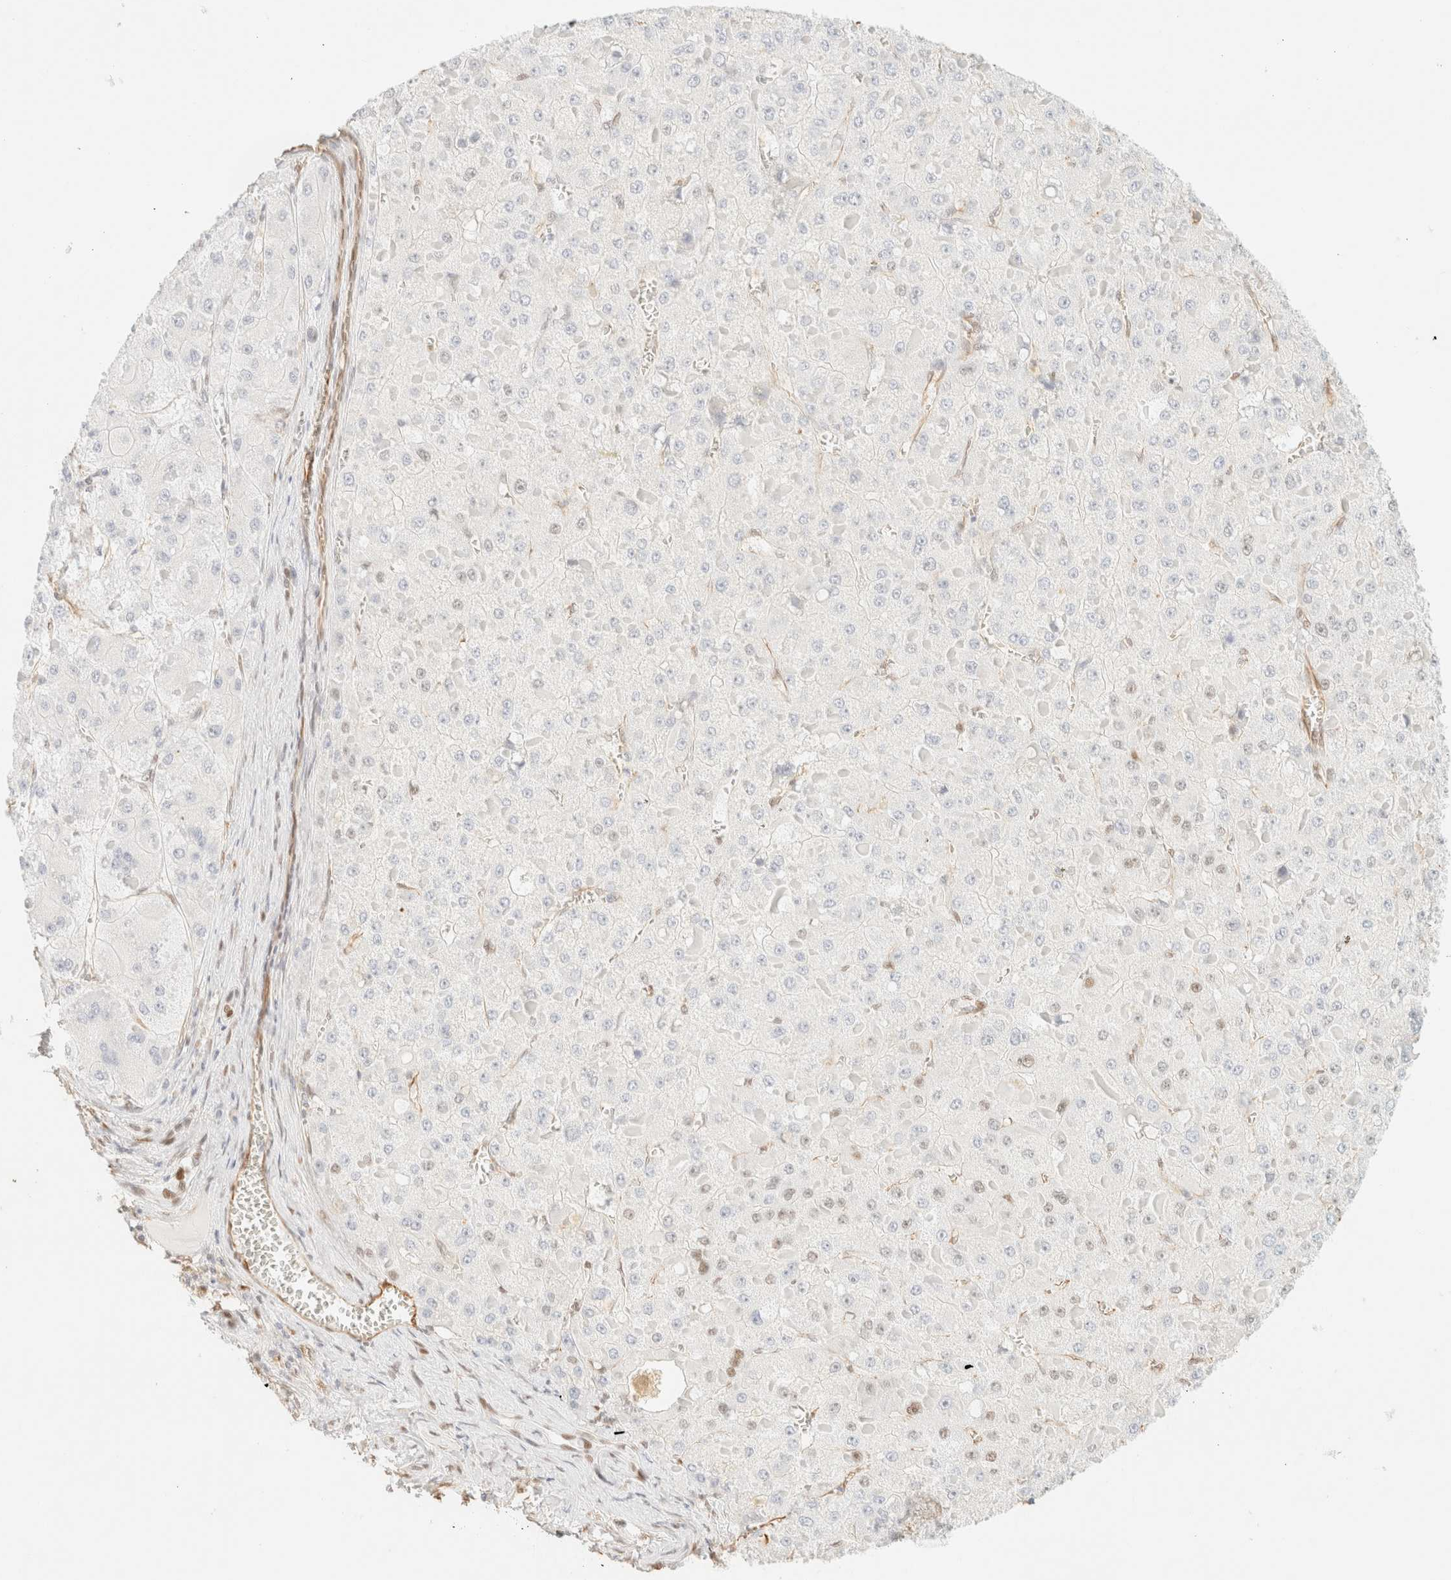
{"staining": {"intensity": "negative", "quantity": "none", "location": "none"}, "tissue": "liver cancer", "cell_type": "Tumor cells", "image_type": "cancer", "snomed": [{"axis": "morphology", "description": "Carcinoma, Hepatocellular, NOS"}, {"axis": "topography", "description": "Liver"}], "caption": "The image shows no significant expression in tumor cells of liver cancer (hepatocellular carcinoma).", "gene": "ZSCAN18", "patient": {"sex": "female", "age": 73}}